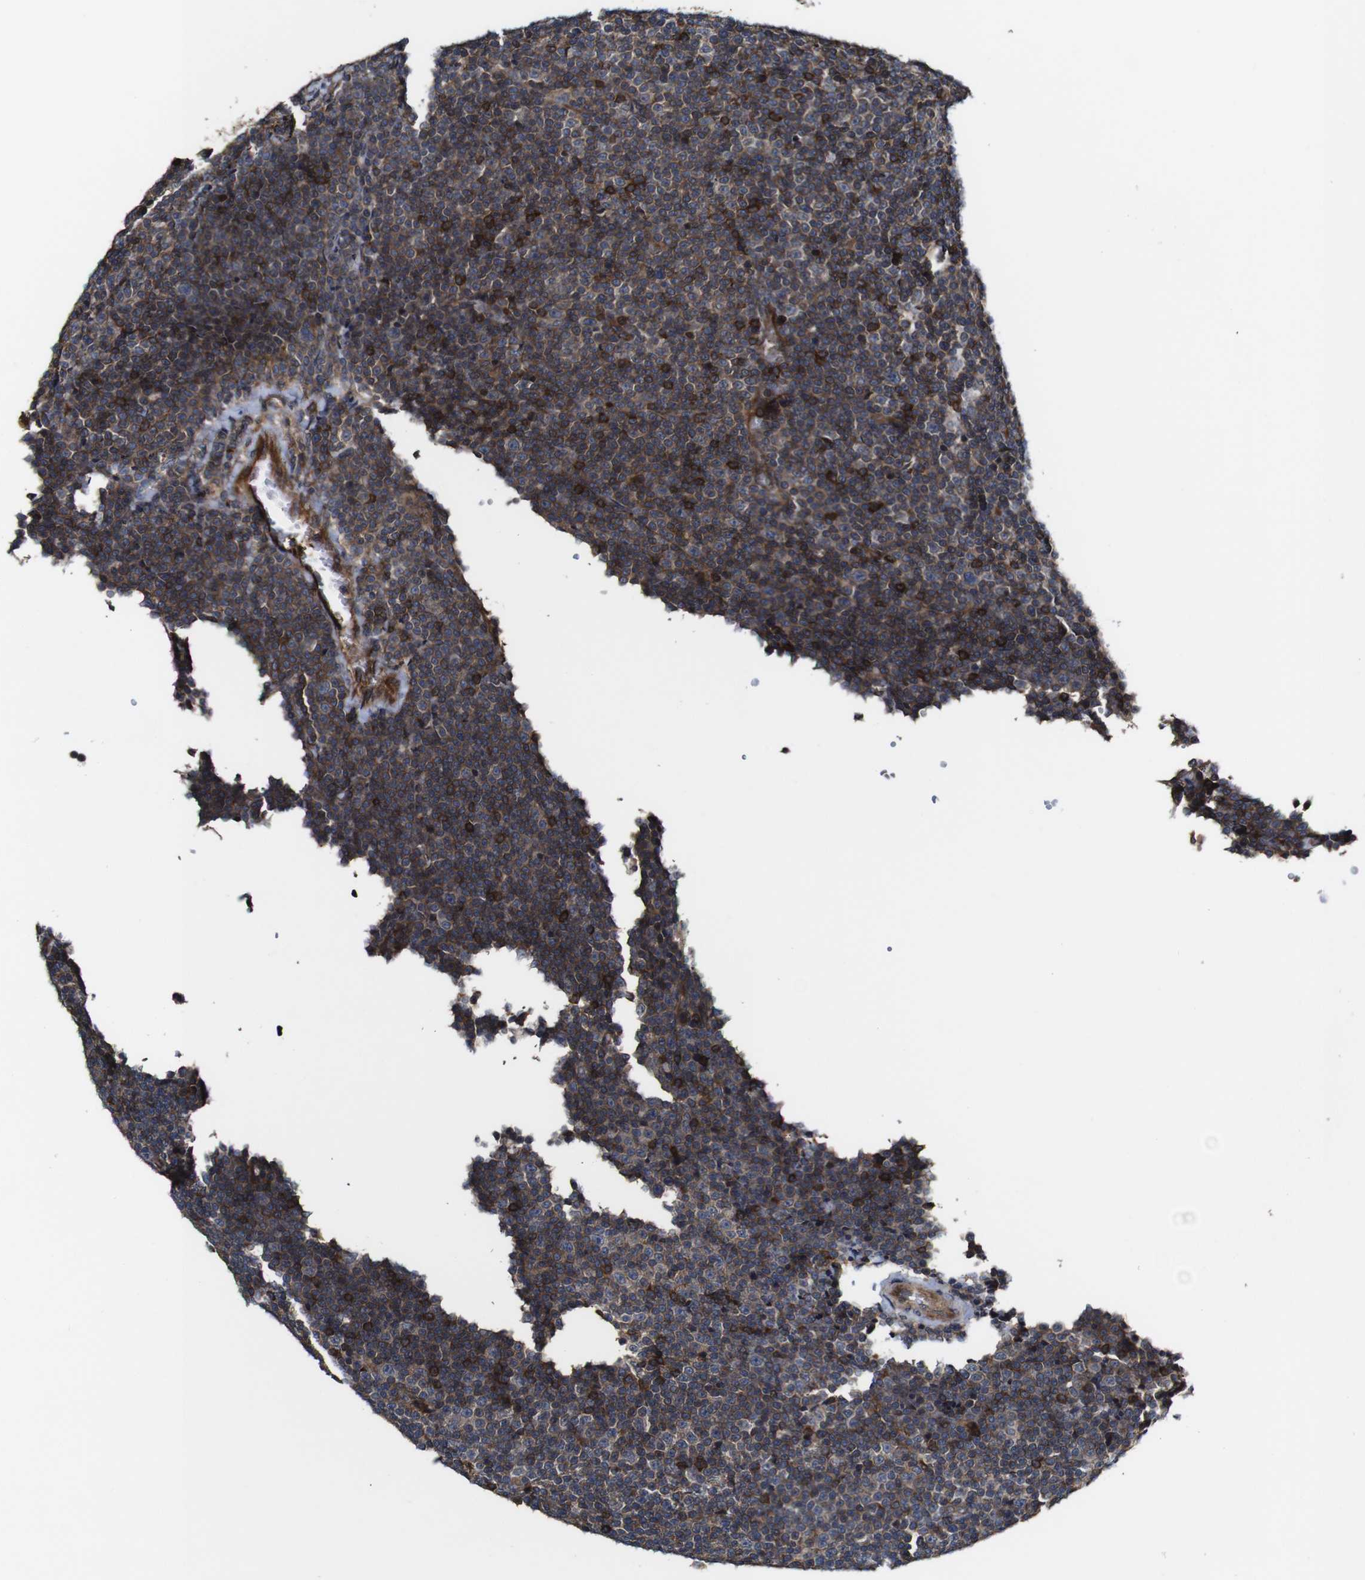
{"staining": {"intensity": "strong", "quantity": "<25%", "location": "cytoplasmic/membranous"}, "tissue": "lymphoma", "cell_type": "Tumor cells", "image_type": "cancer", "snomed": [{"axis": "morphology", "description": "Malignant lymphoma, non-Hodgkin's type, Low grade"}, {"axis": "topography", "description": "Lymph node"}], "caption": "Protein staining of lymphoma tissue reveals strong cytoplasmic/membranous expression in approximately <25% of tumor cells. Nuclei are stained in blue.", "gene": "TNIK", "patient": {"sex": "female", "age": 67}}